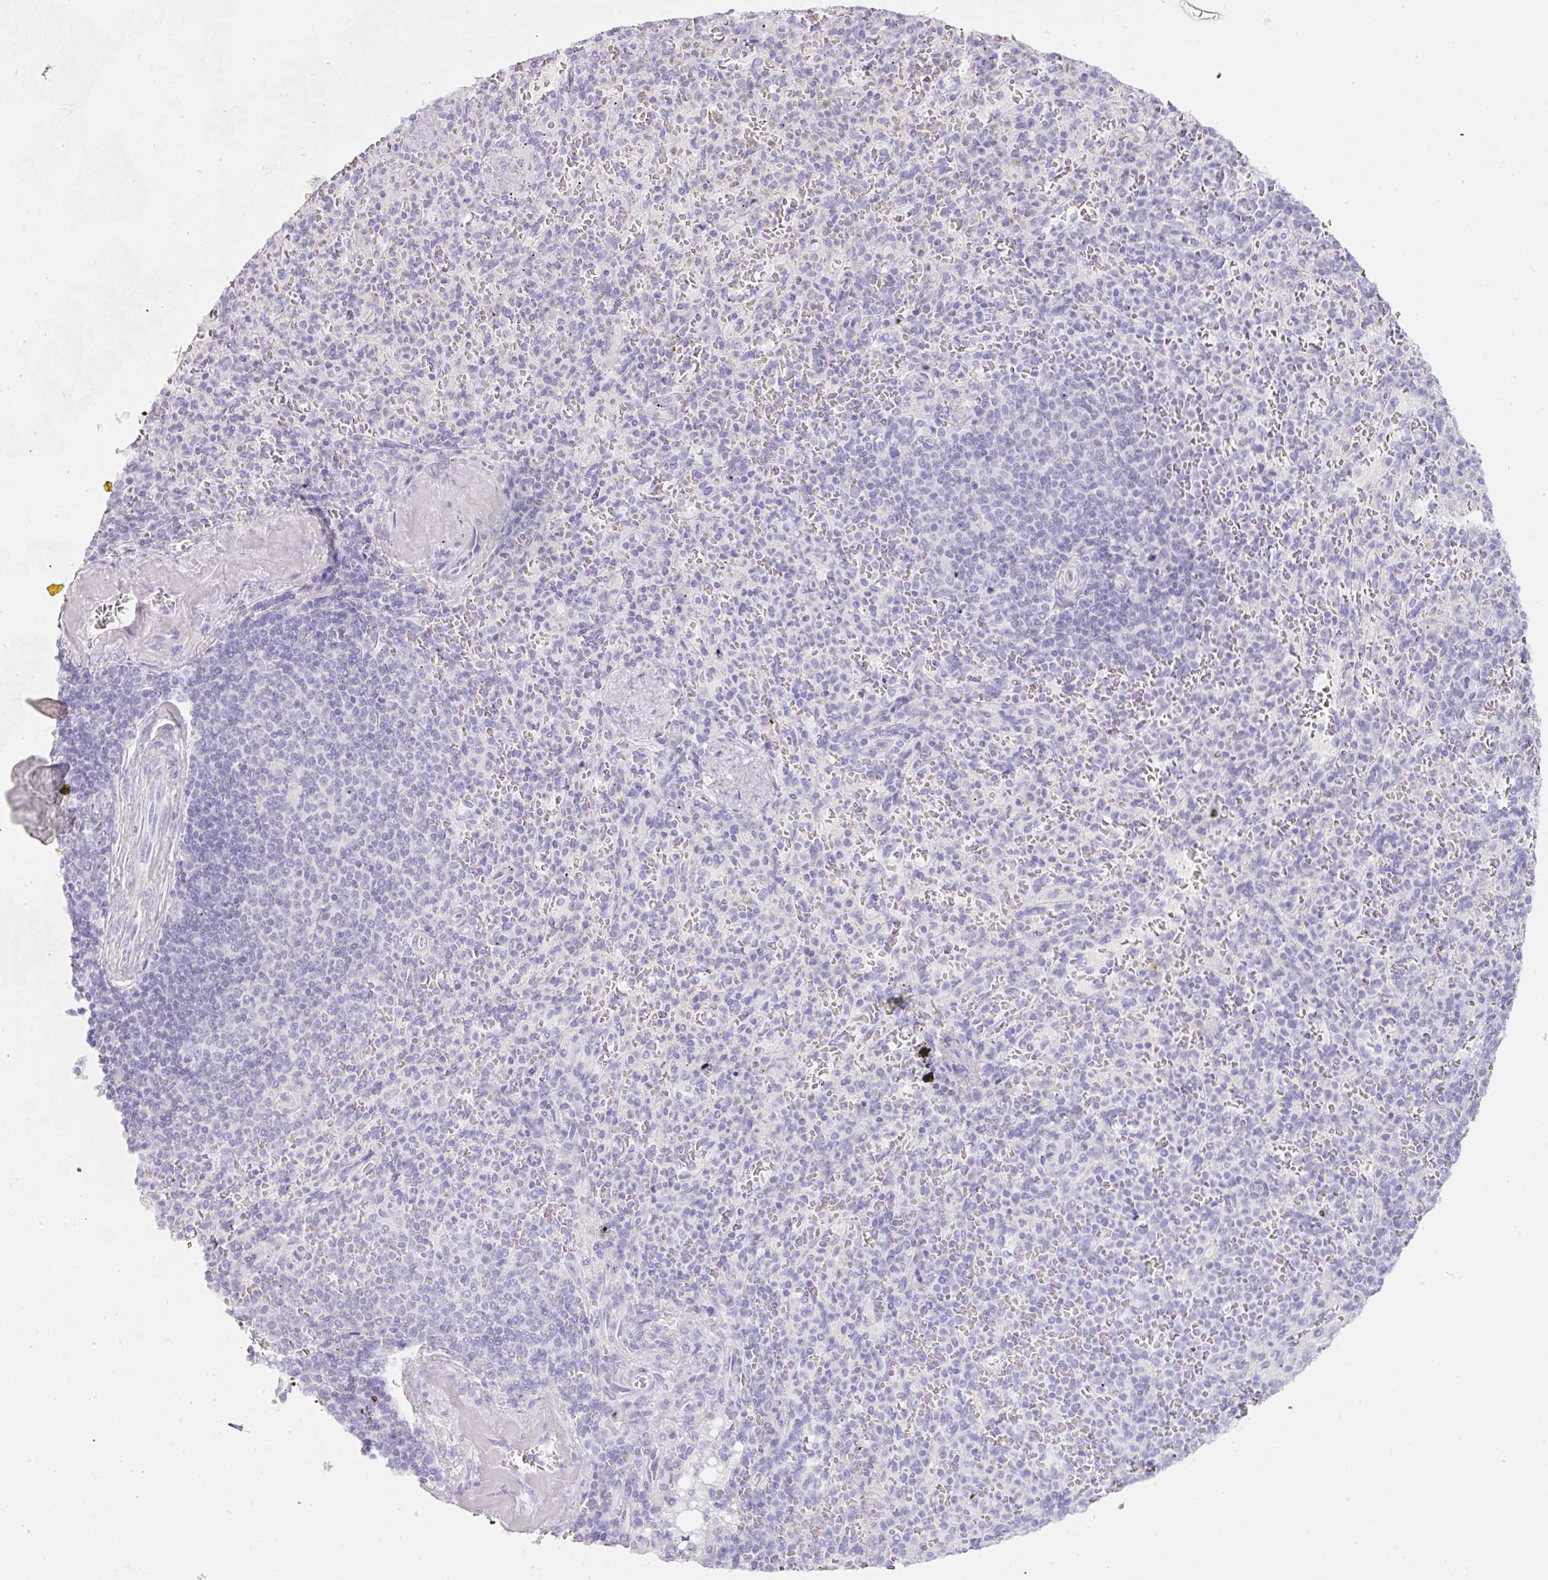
{"staining": {"intensity": "negative", "quantity": "none", "location": "none"}, "tissue": "spleen", "cell_type": "Cells in red pulp", "image_type": "normal", "snomed": [{"axis": "morphology", "description": "Normal tissue, NOS"}, {"axis": "topography", "description": "Spleen"}], "caption": "A high-resolution image shows immunohistochemistry (IHC) staining of unremarkable spleen, which demonstrates no significant positivity in cells in red pulp.", "gene": "SLC2A2", "patient": {"sex": "female", "age": 74}}